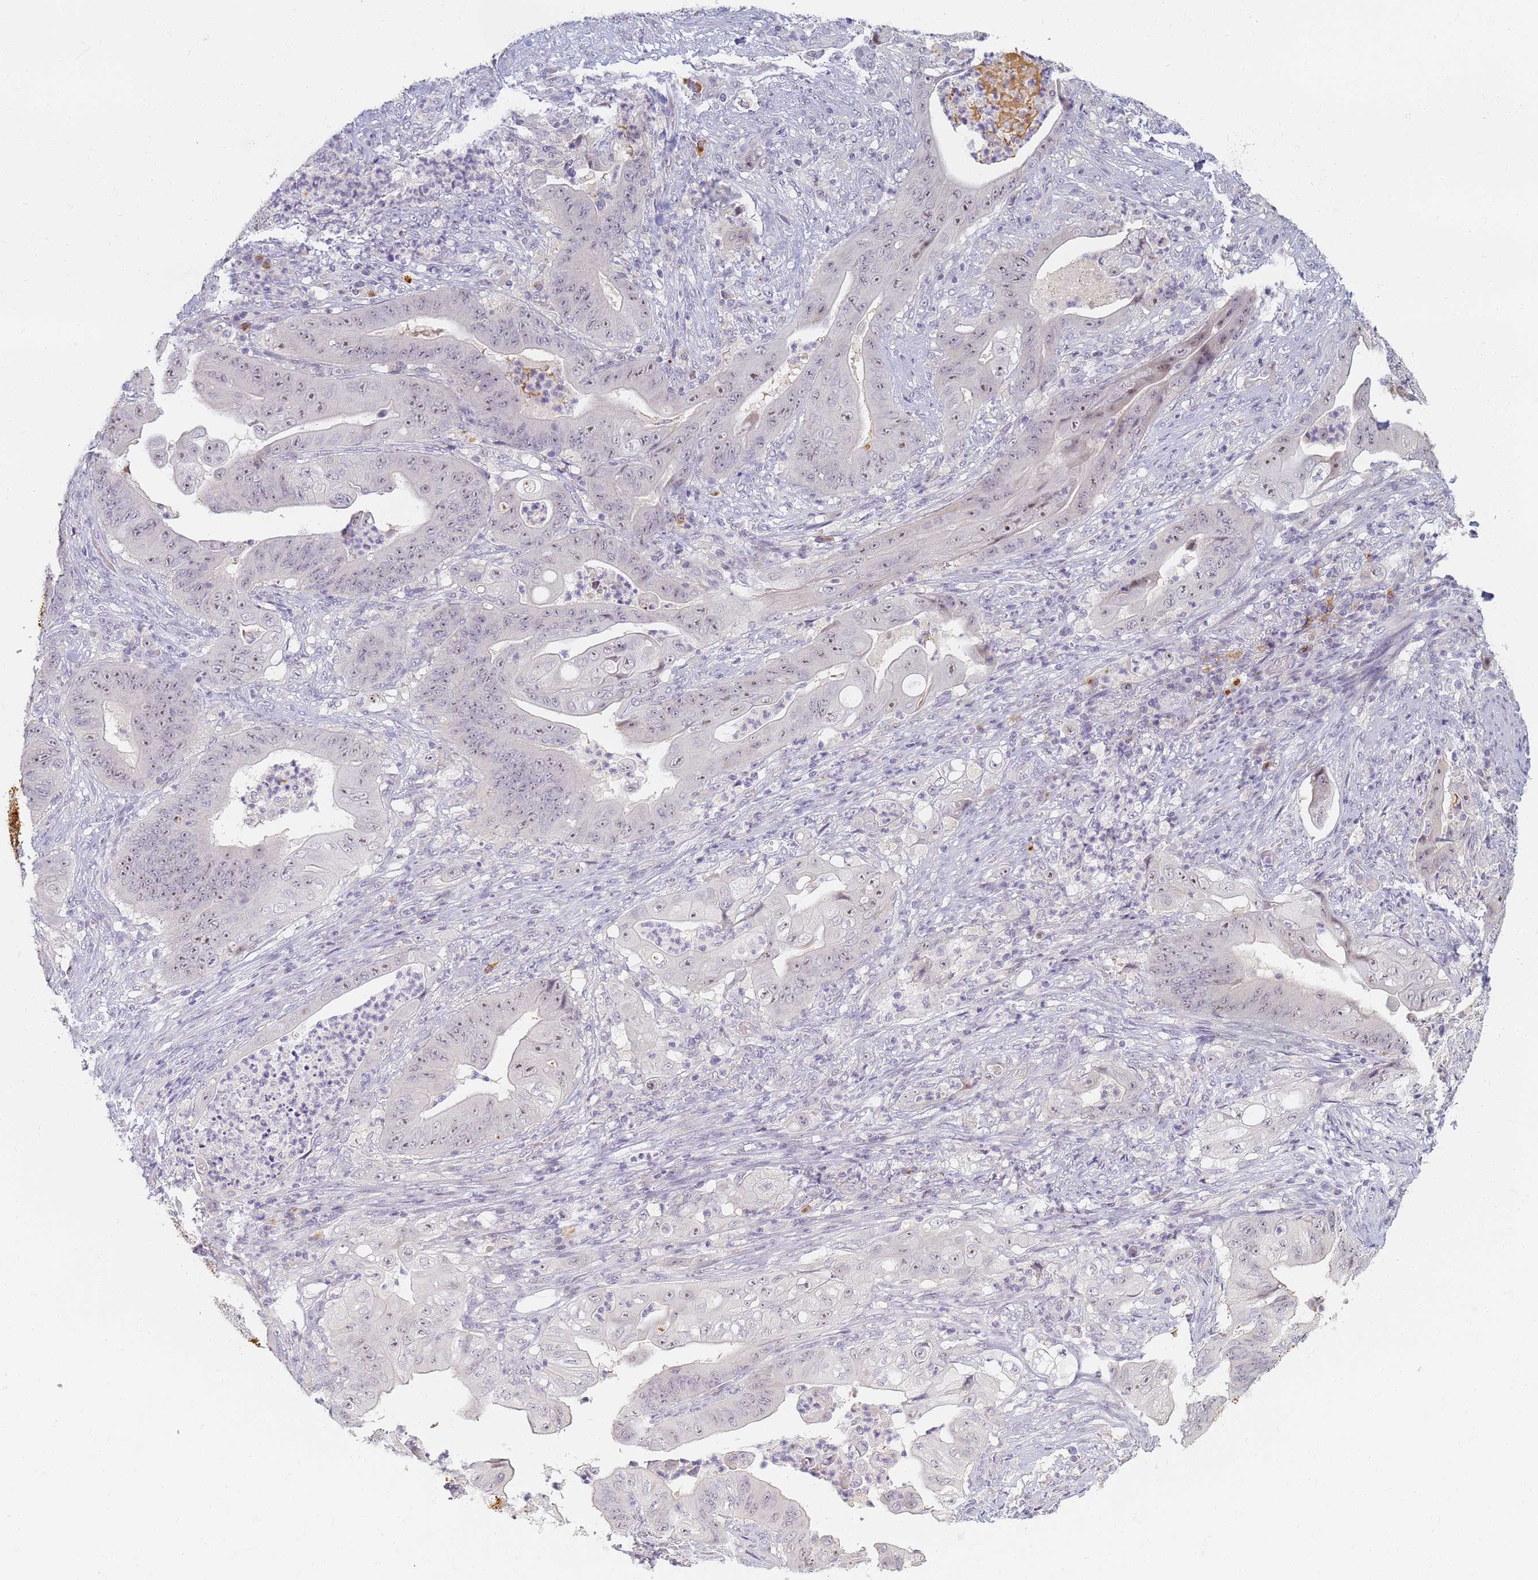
{"staining": {"intensity": "weak", "quantity": "25%-75%", "location": "nuclear"}, "tissue": "stomach cancer", "cell_type": "Tumor cells", "image_type": "cancer", "snomed": [{"axis": "morphology", "description": "Adenocarcinoma, NOS"}, {"axis": "topography", "description": "Stomach"}], "caption": "Stomach cancer (adenocarcinoma) stained with a brown dye shows weak nuclear positive expression in approximately 25%-75% of tumor cells.", "gene": "SLC38A9", "patient": {"sex": "female", "age": 73}}